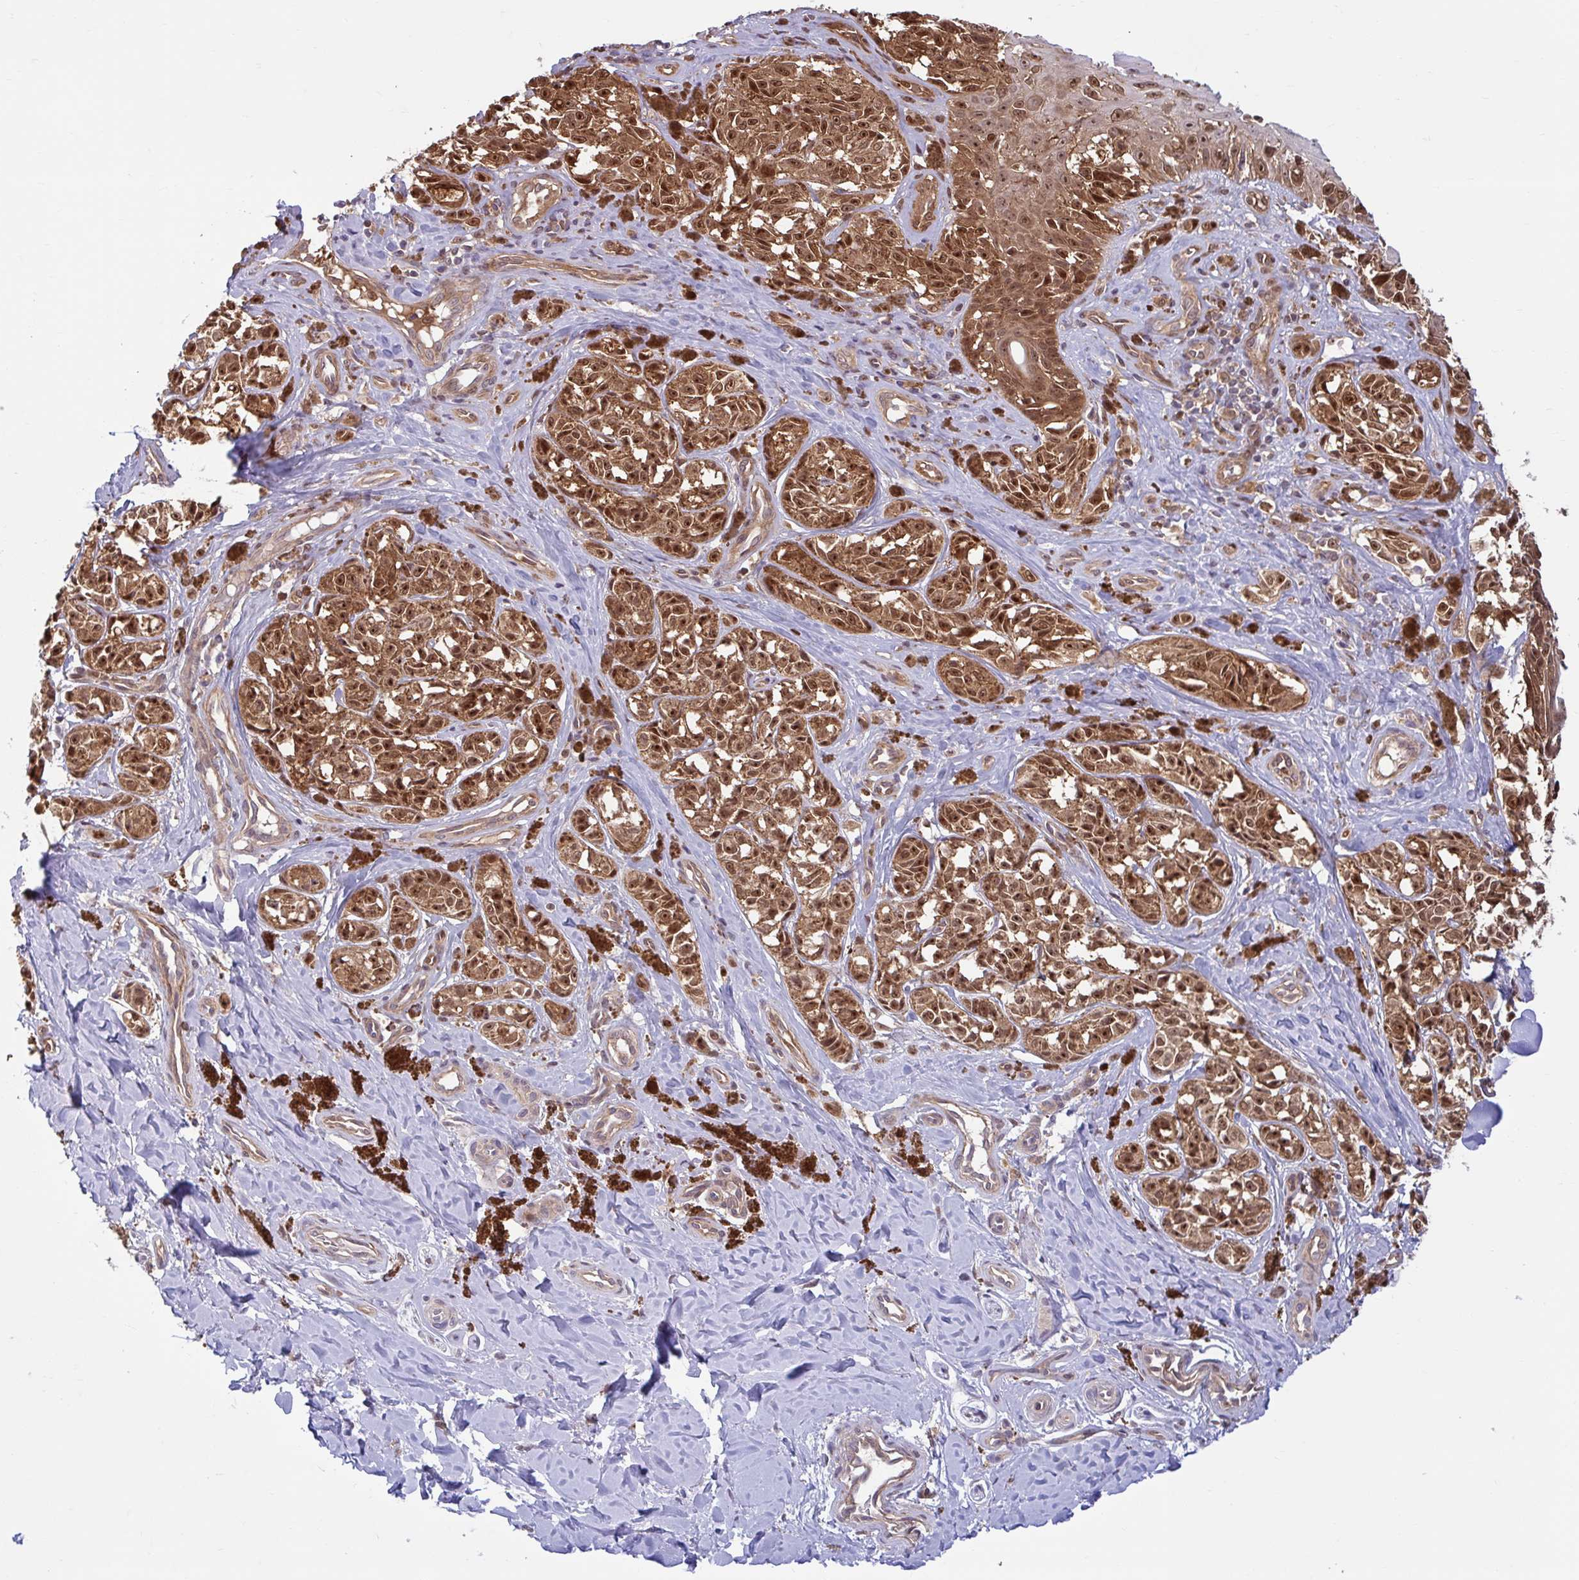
{"staining": {"intensity": "strong", "quantity": ">75%", "location": "cytoplasmic/membranous,nuclear"}, "tissue": "melanoma", "cell_type": "Tumor cells", "image_type": "cancer", "snomed": [{"axis": "morphology", "description": "Malignant melanoma, NOS"}, {"axis": "topography", "description": "Skin"}], "caption": "Immunohistochemical staining of human melanoma exhibits high levels of strong cytoplasmic/membranous and nuclear staining in approximately >75% of tumor cells.", "gene": "HMBS", "patient": {"sex": "female", "age": 65}}